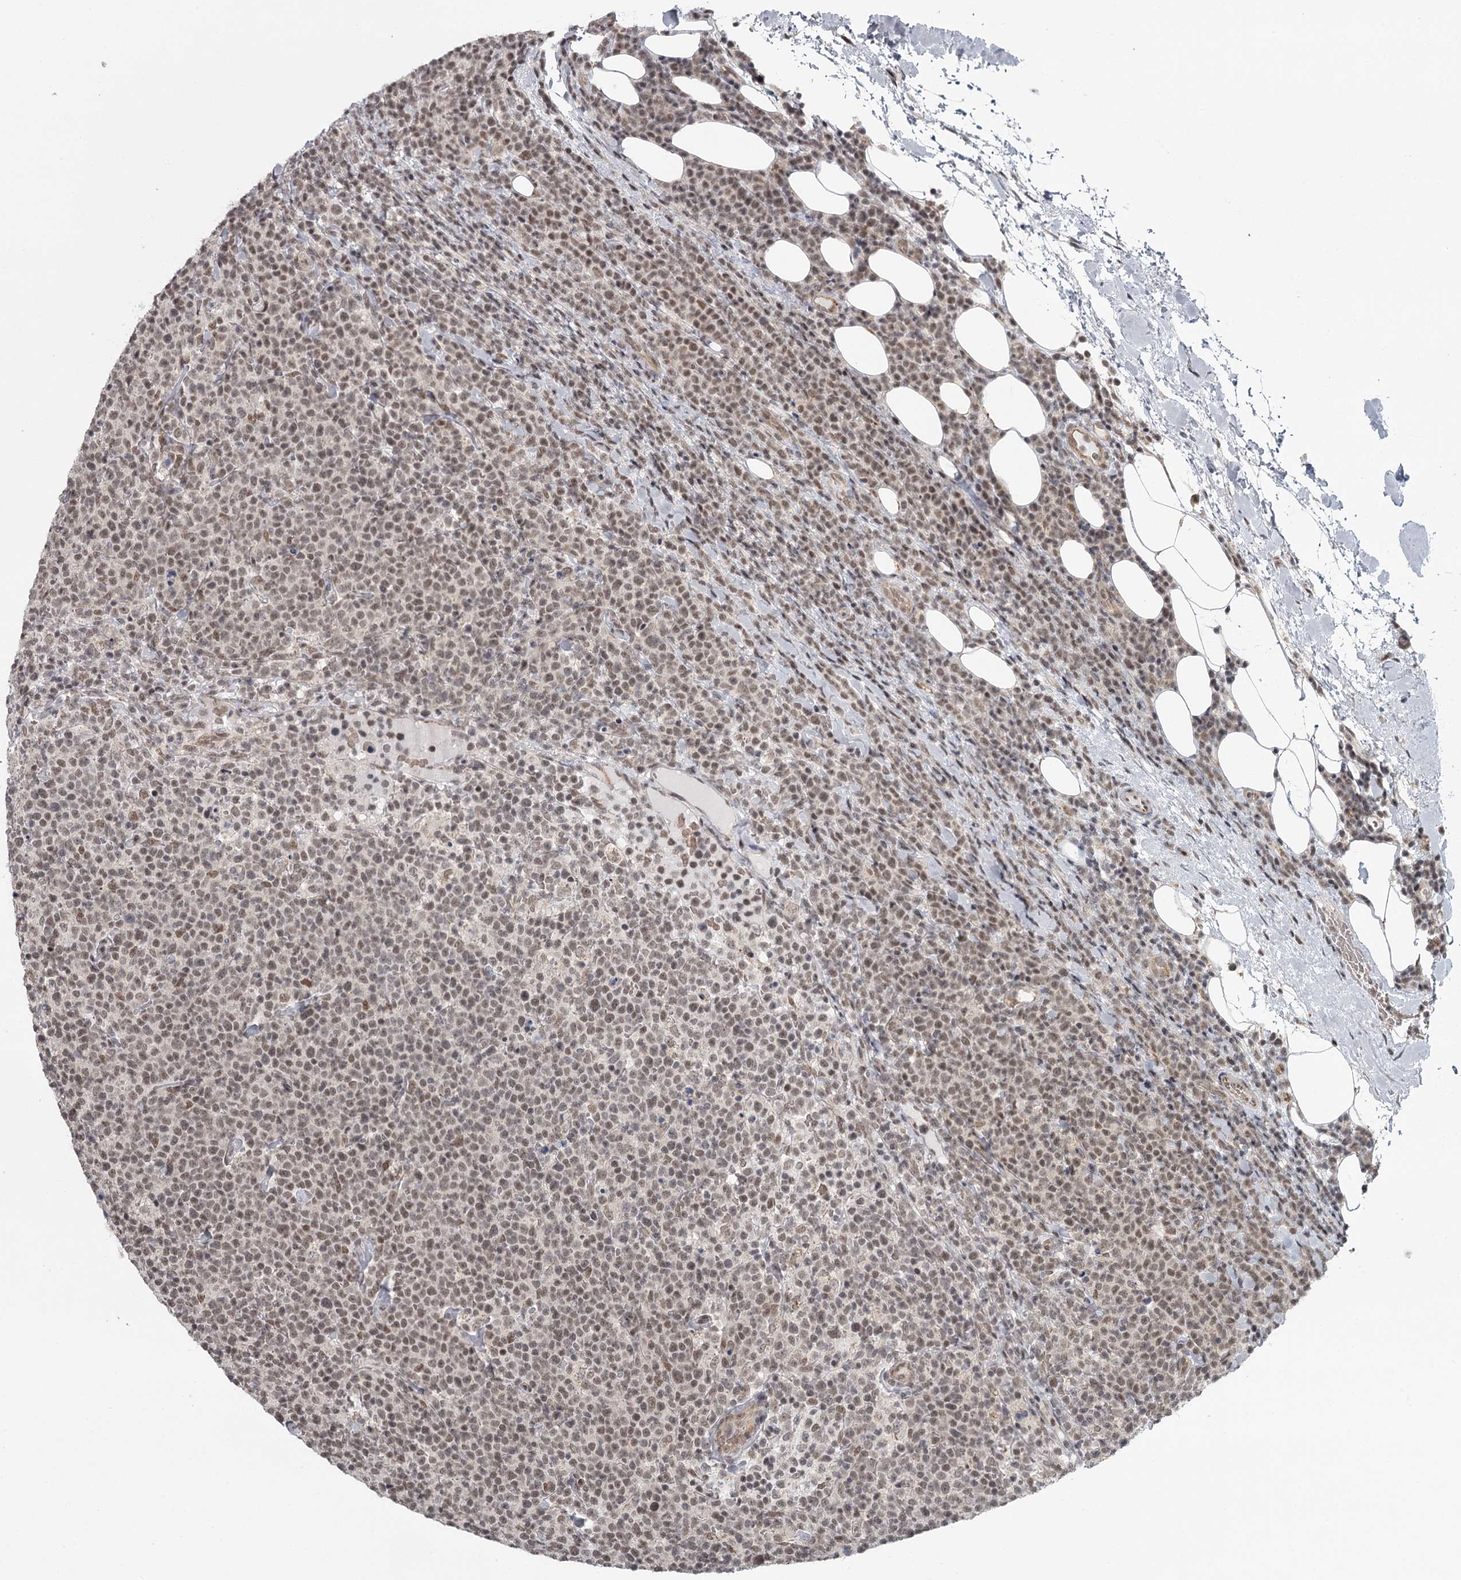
{"staining": {"intensity": "moderate", "quantity": ">75%", "location": "nuclear"}, "tissue": "lymphoma", "cell_type": "Tumor cells", "image_type": "cancer", "snomed": [{"axis": "morphology", "description": "Malignant lymphoma, non-Hodgkin's type, High grade"}, {"axis": "topography", "description": "Lymph node"}], "caption": "This micrograph displays malignant lymphoma, non-Hodgkin's type (high-grade) stained with immunohistochemistry to label a protein in brown. The nuclear of tumor cells show moderate positivity for the protein. Nuclei are counter-stained blue.", "gene": "FAM13C", "patient": {"sex": "male", "age": 61}}